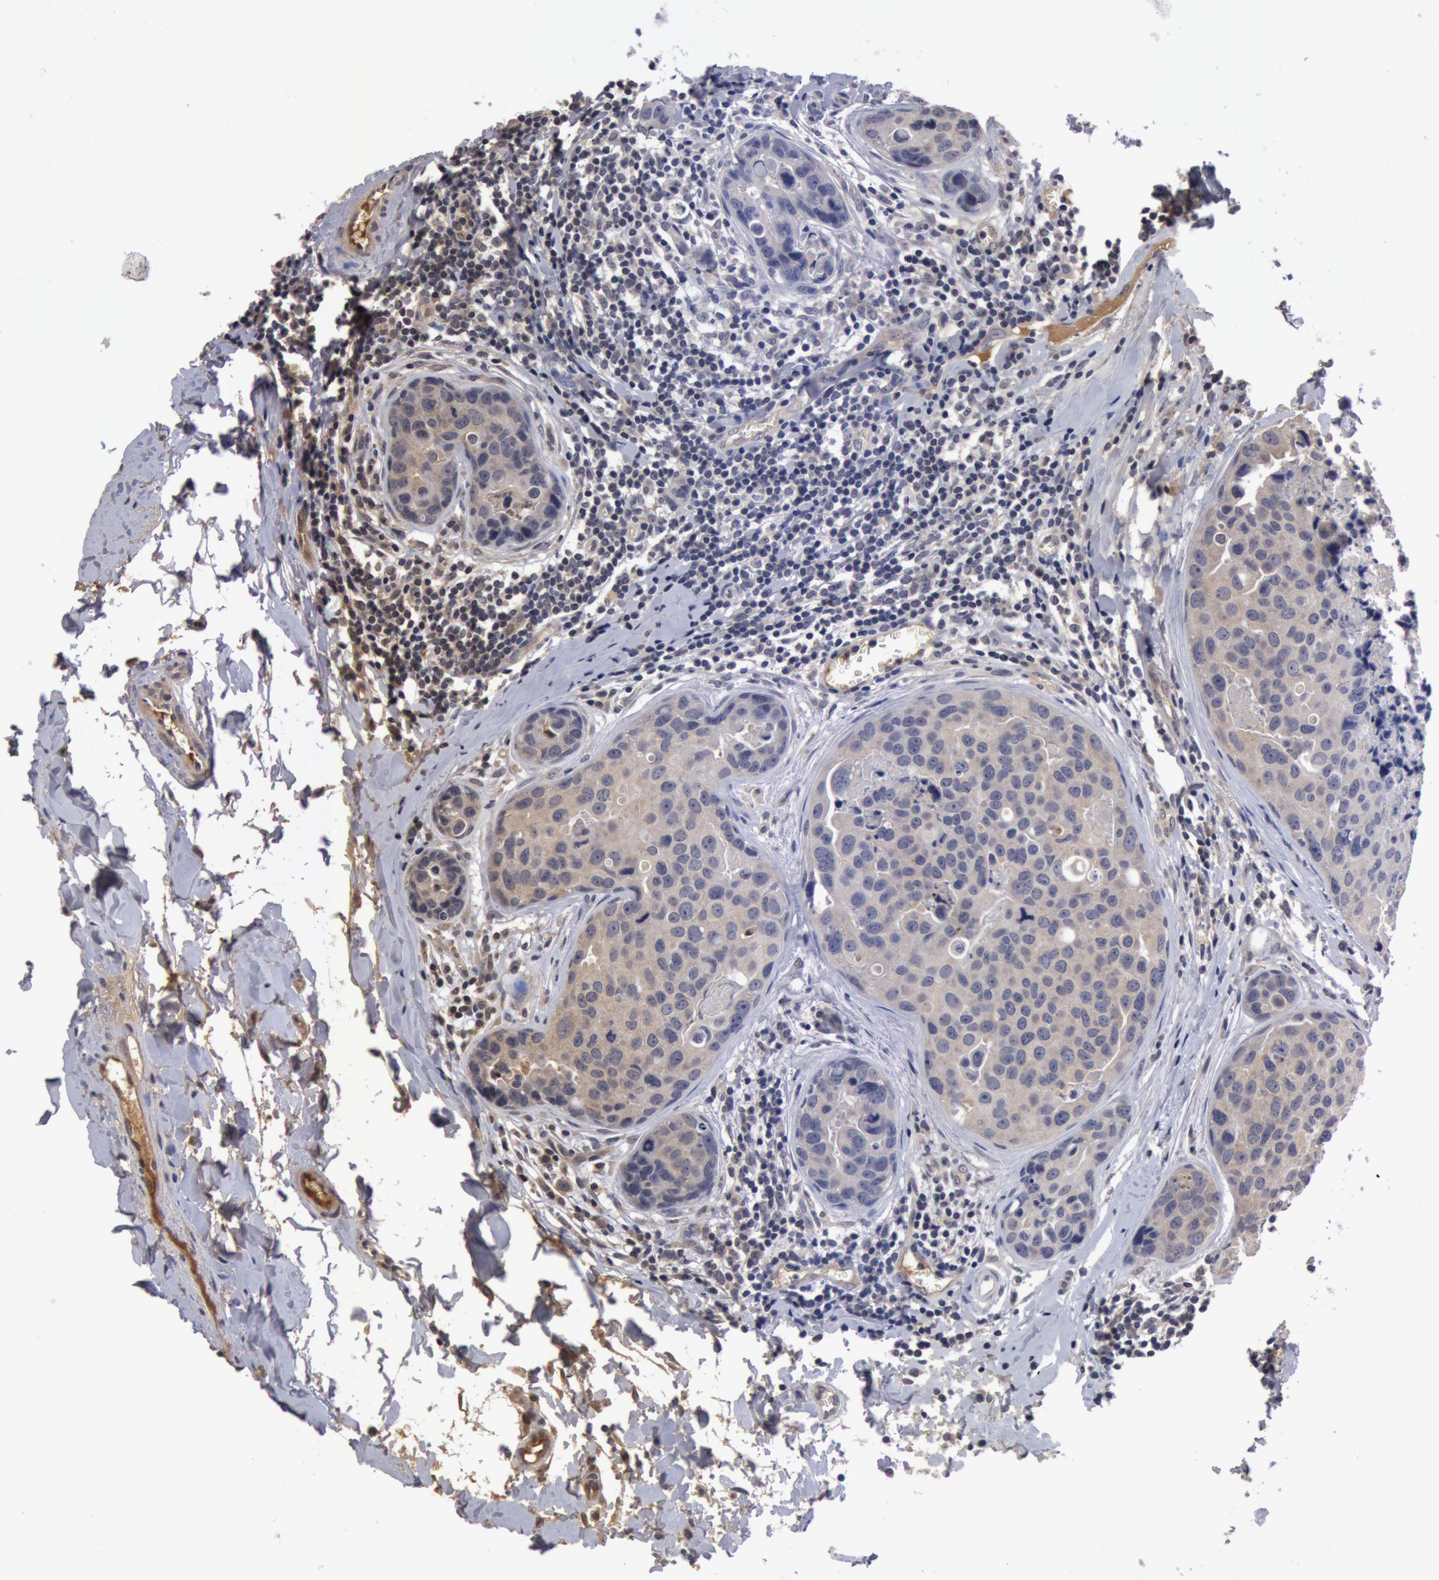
{"staining": {"intensity": "weak", "quantity": ">75%", "location": "cytoplasmic/membranous"}, "tissue": "breast cancer", "cell_type": "Tumor cells", "image_type": "cancer", "snomed": [{"axis": "morphology", "description": "Duct carcinoma"}, {"axis": "topography", "description": "Breast"}], "caption": "Protein positivity by immunohistochemistry displays weak cytoplasmic/membranous expression in approximately >75% of tumor cells in breast invasive ductal carcinoma.", "gene": "BCHE", "patient": {"sex": "female", "age": 24}}